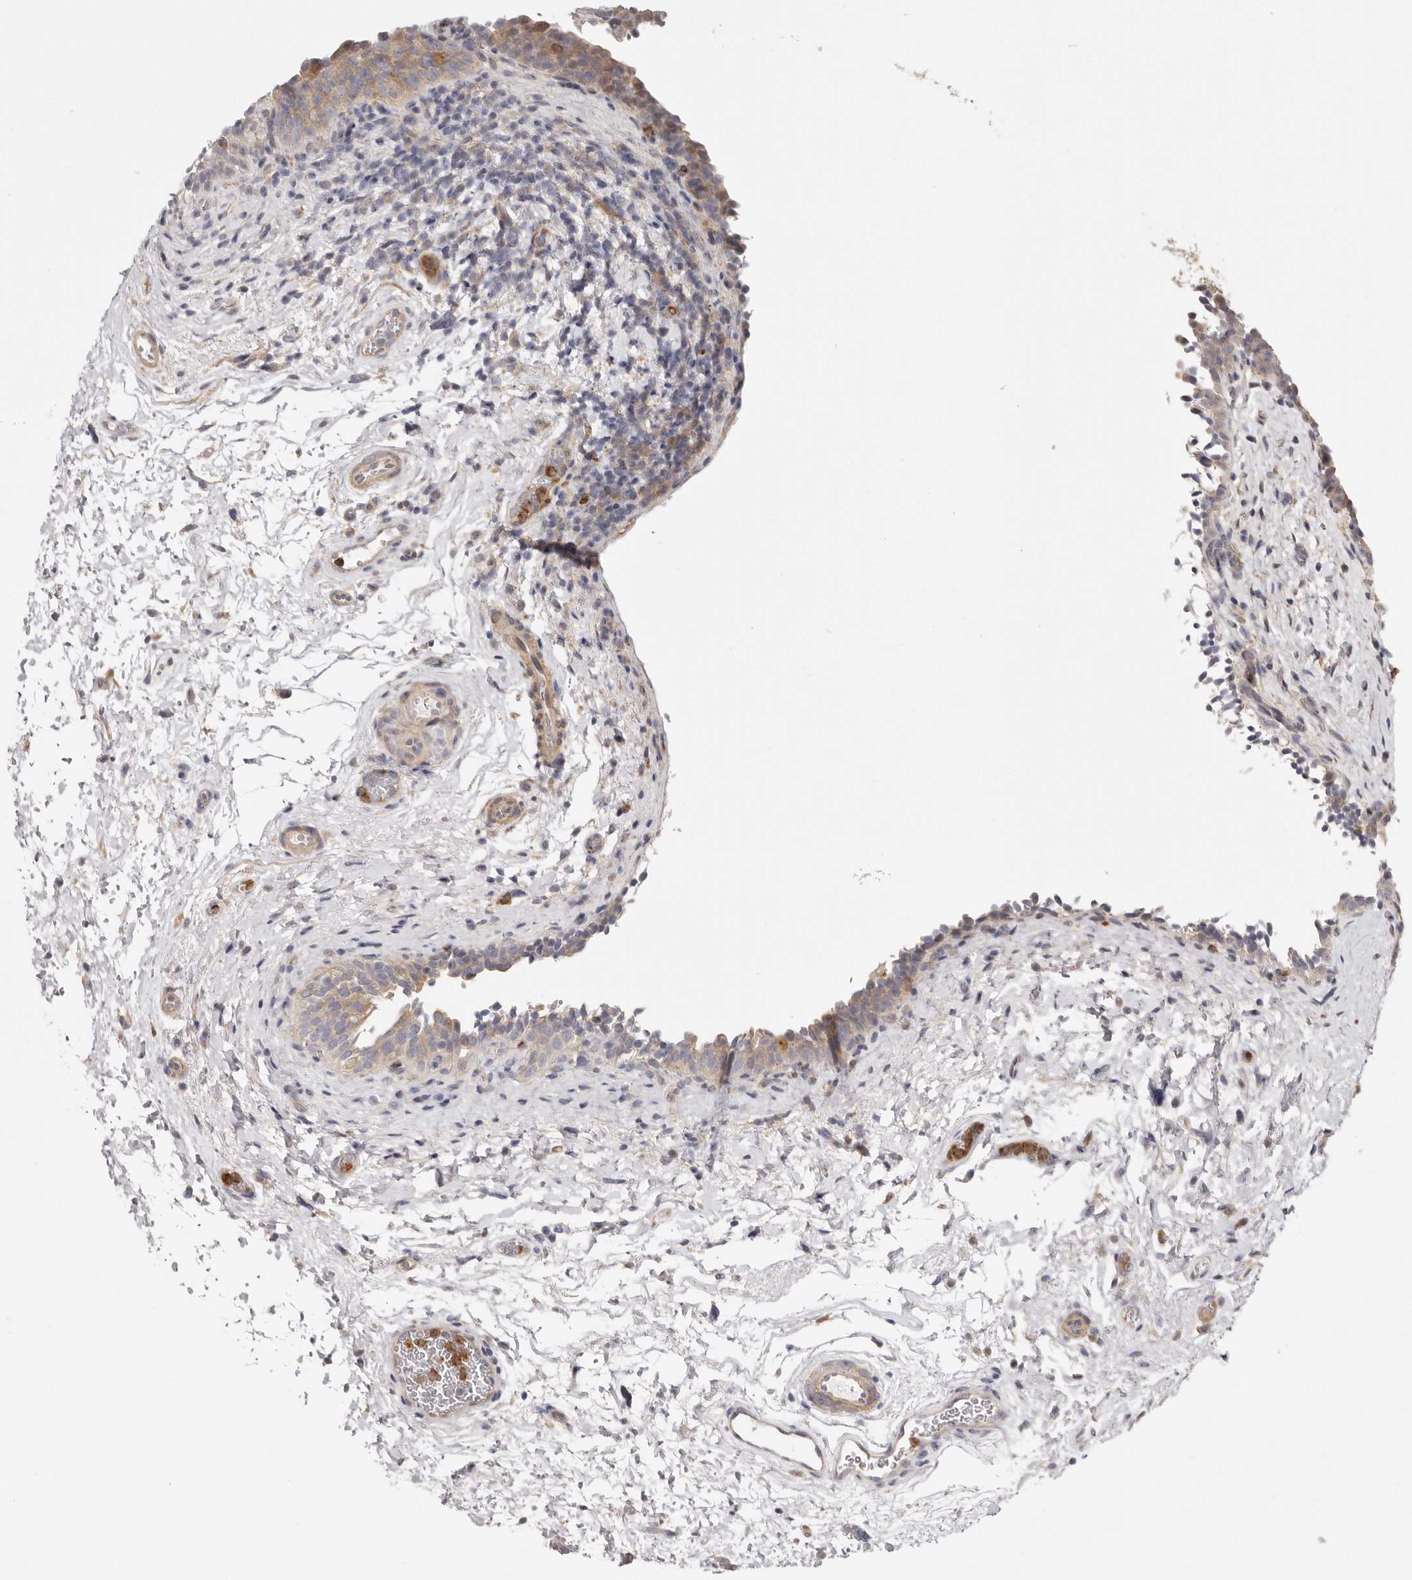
{"staining": {"intensity": "moderate", "quantity": "25%-75%", "location": "cytoplasmic/membranous"}, "tissue": "urinary bladder", "cell_type": "Urothelial cells", "image_type": "normal", "snomed": [{"axis": "morphology", "description": "Normal tissue, NOS"}, {"axis": "topography", "description": "Urinary bladder"}], "caption": "Human urinary bladder stained with a brown dye demonstrates moderate cytoplasmic/membranous positive staining in approximately 25%-75% of urothelial cells.", "gene": "MSRB2", "patient": {"sex": "male", "age": 83}}